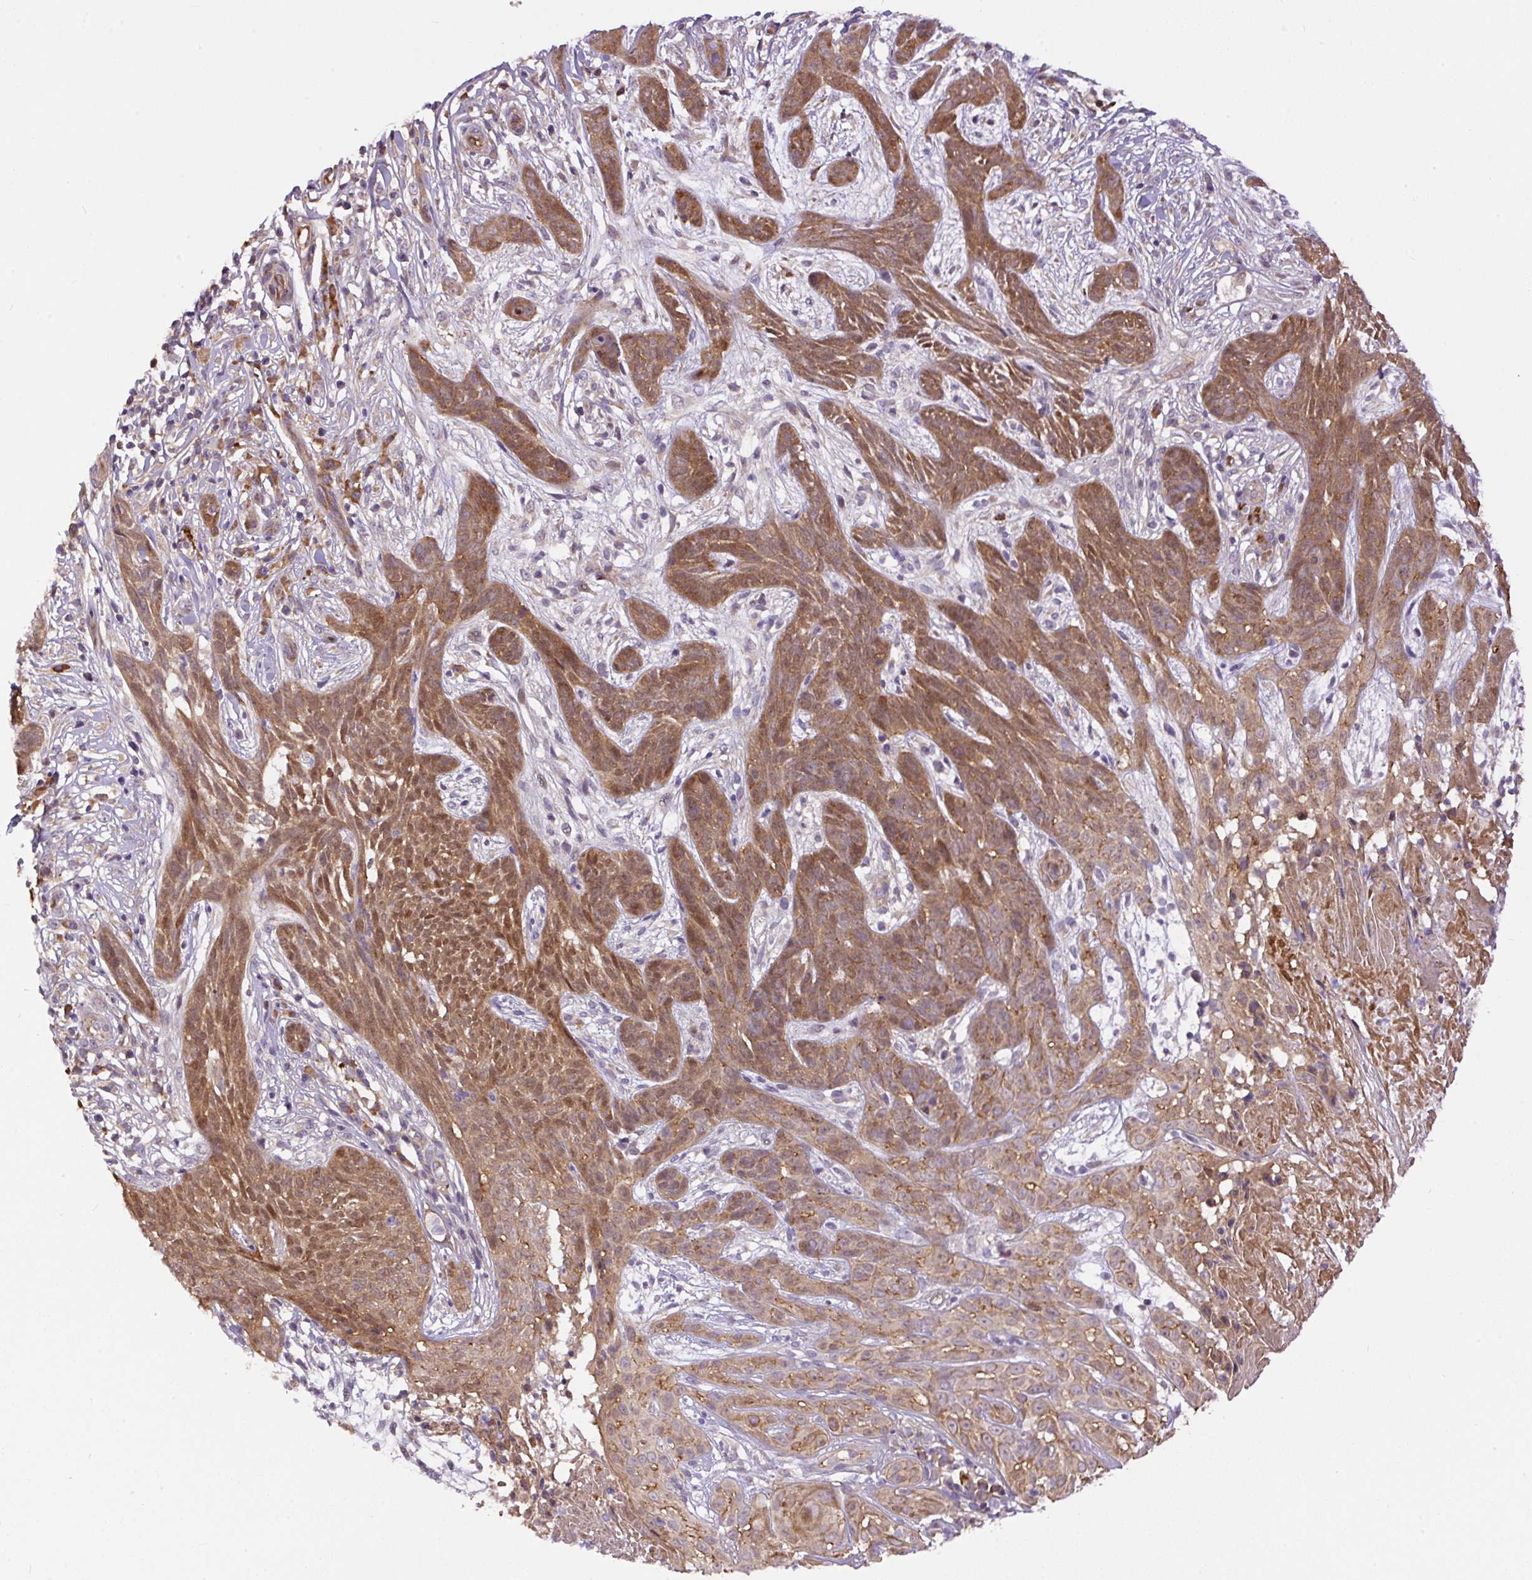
{"staining": {"intensity": "strong", "quantity": ">75%", "location": "cytoplasmic/membranous,nuclear"}, "tissue": "skin cancer", "cell_type": "Tumor cells", "image_type": "cancer", "snomed": [{"axis": "morphology", "description": "Basal cell carcinoma"}, {"axis": "topography", "description": "Skin"}, {"axis": "topography", "description": "Skin, foot"}], "caption": "Immunohistochemistry (IHC) of human skin cancer (basal cell carcinoma) reveals high levels of strong cytoplasmic/membranous and nuclear positivity in approximately >75% of tumor cells.", "gene": "PPME1", "patient": {"sex": "female", "age": 86}}